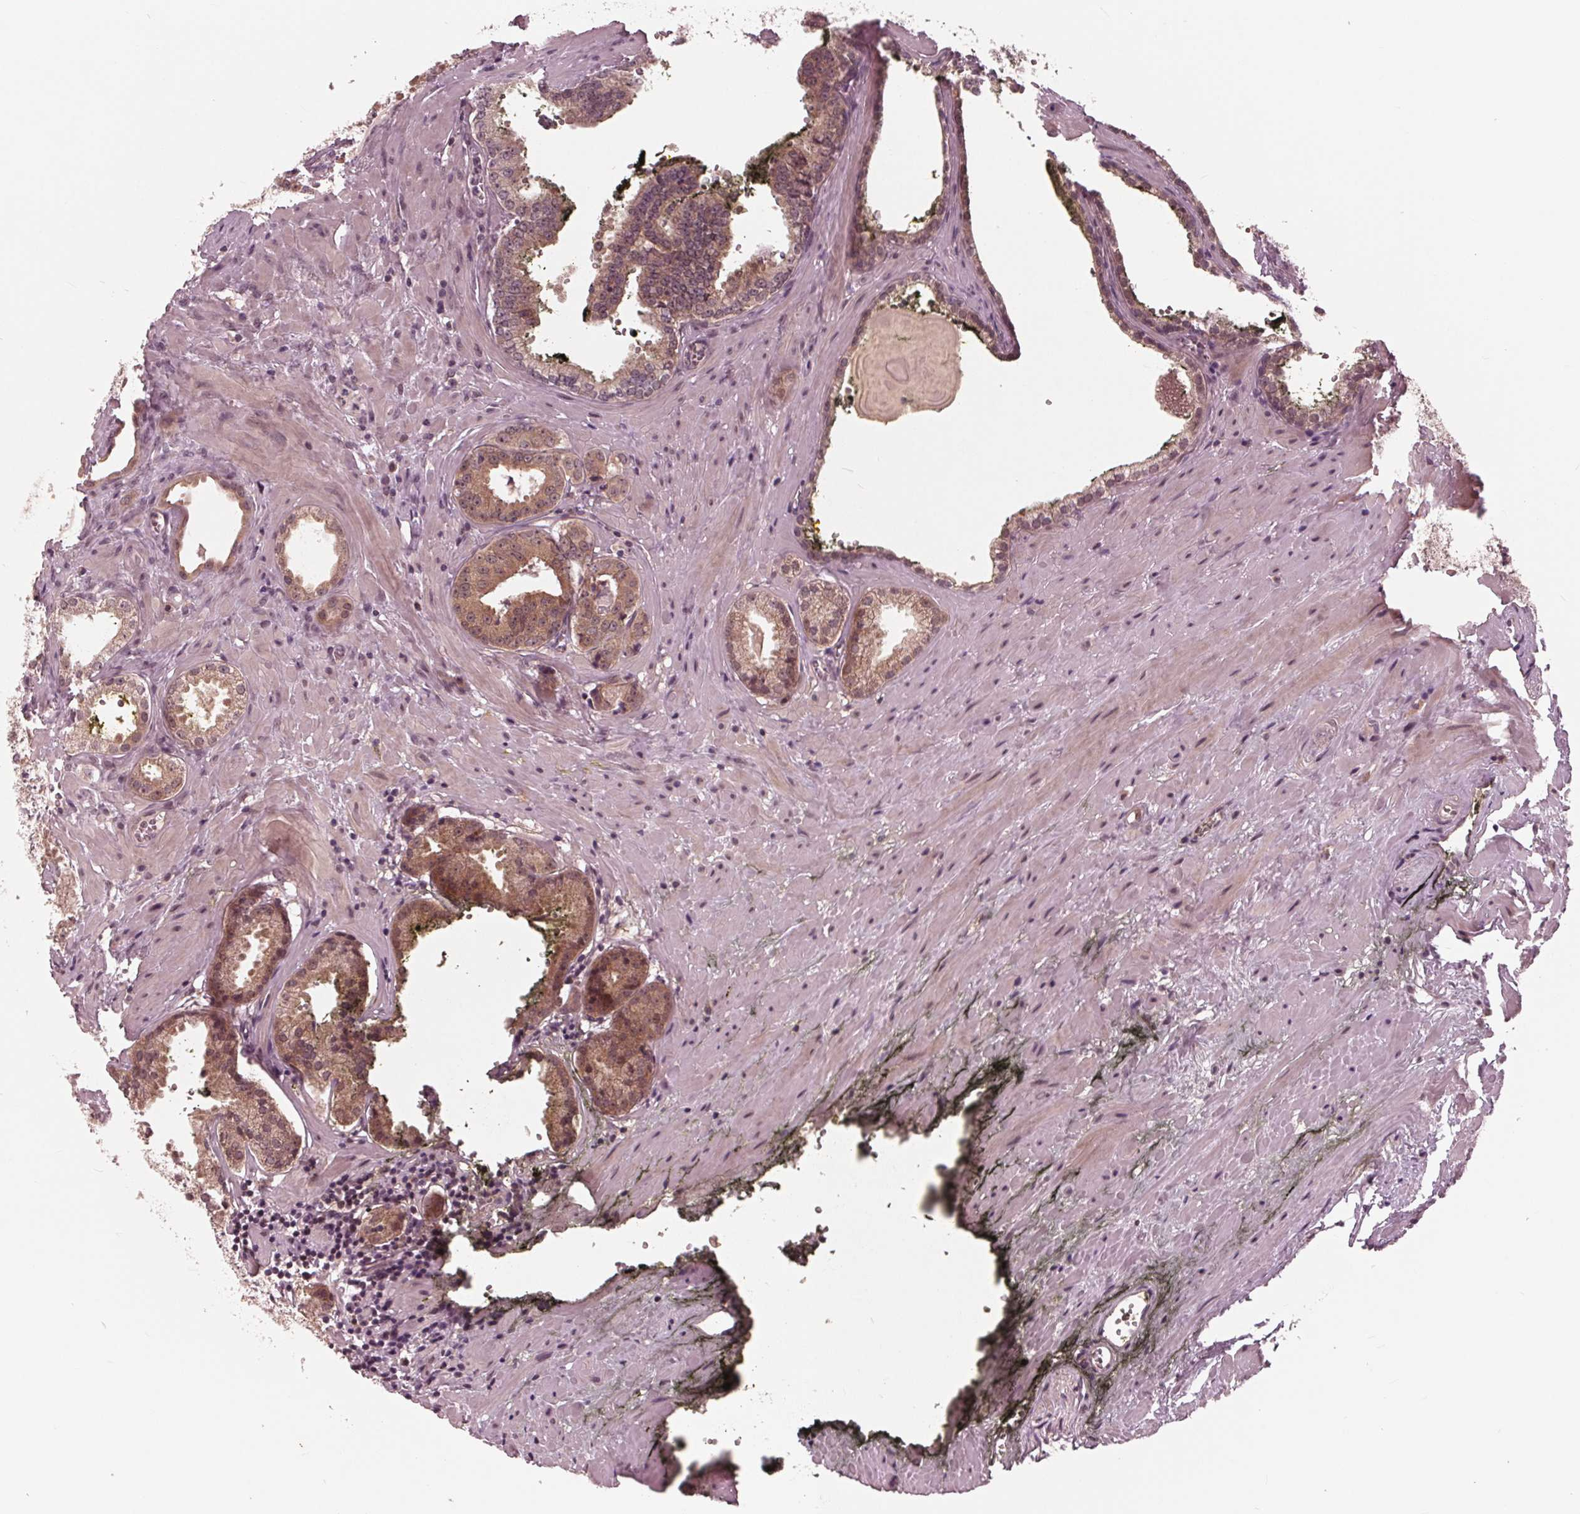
{"staining": {"intensity": "weak", "quantity": ">75%", "location": "cytoplasmic/membranous"}, "tissue": "prostate cancer", "cell_type": "Tumor cells", "image_type": "cancer", "snomed": [{"axis": "morphology", "description": "Adenocarcinoma, NOS"}, {"axis": "morphology", "description": "Adenocarcinoma, Low grade"}, {"axis": "topography", "description": "Prostate"}], "caption": "Immunohistochemistry (IHC) histopathology image of human adenocarcinoma (prostate) stained for a protein (brown), which shows low levels of weak cytoplasmic/membranous positivity in approximately >75% of tumor cells.", "gene": "UBALD1", "patient": {"sex": "male", "age": 64}}